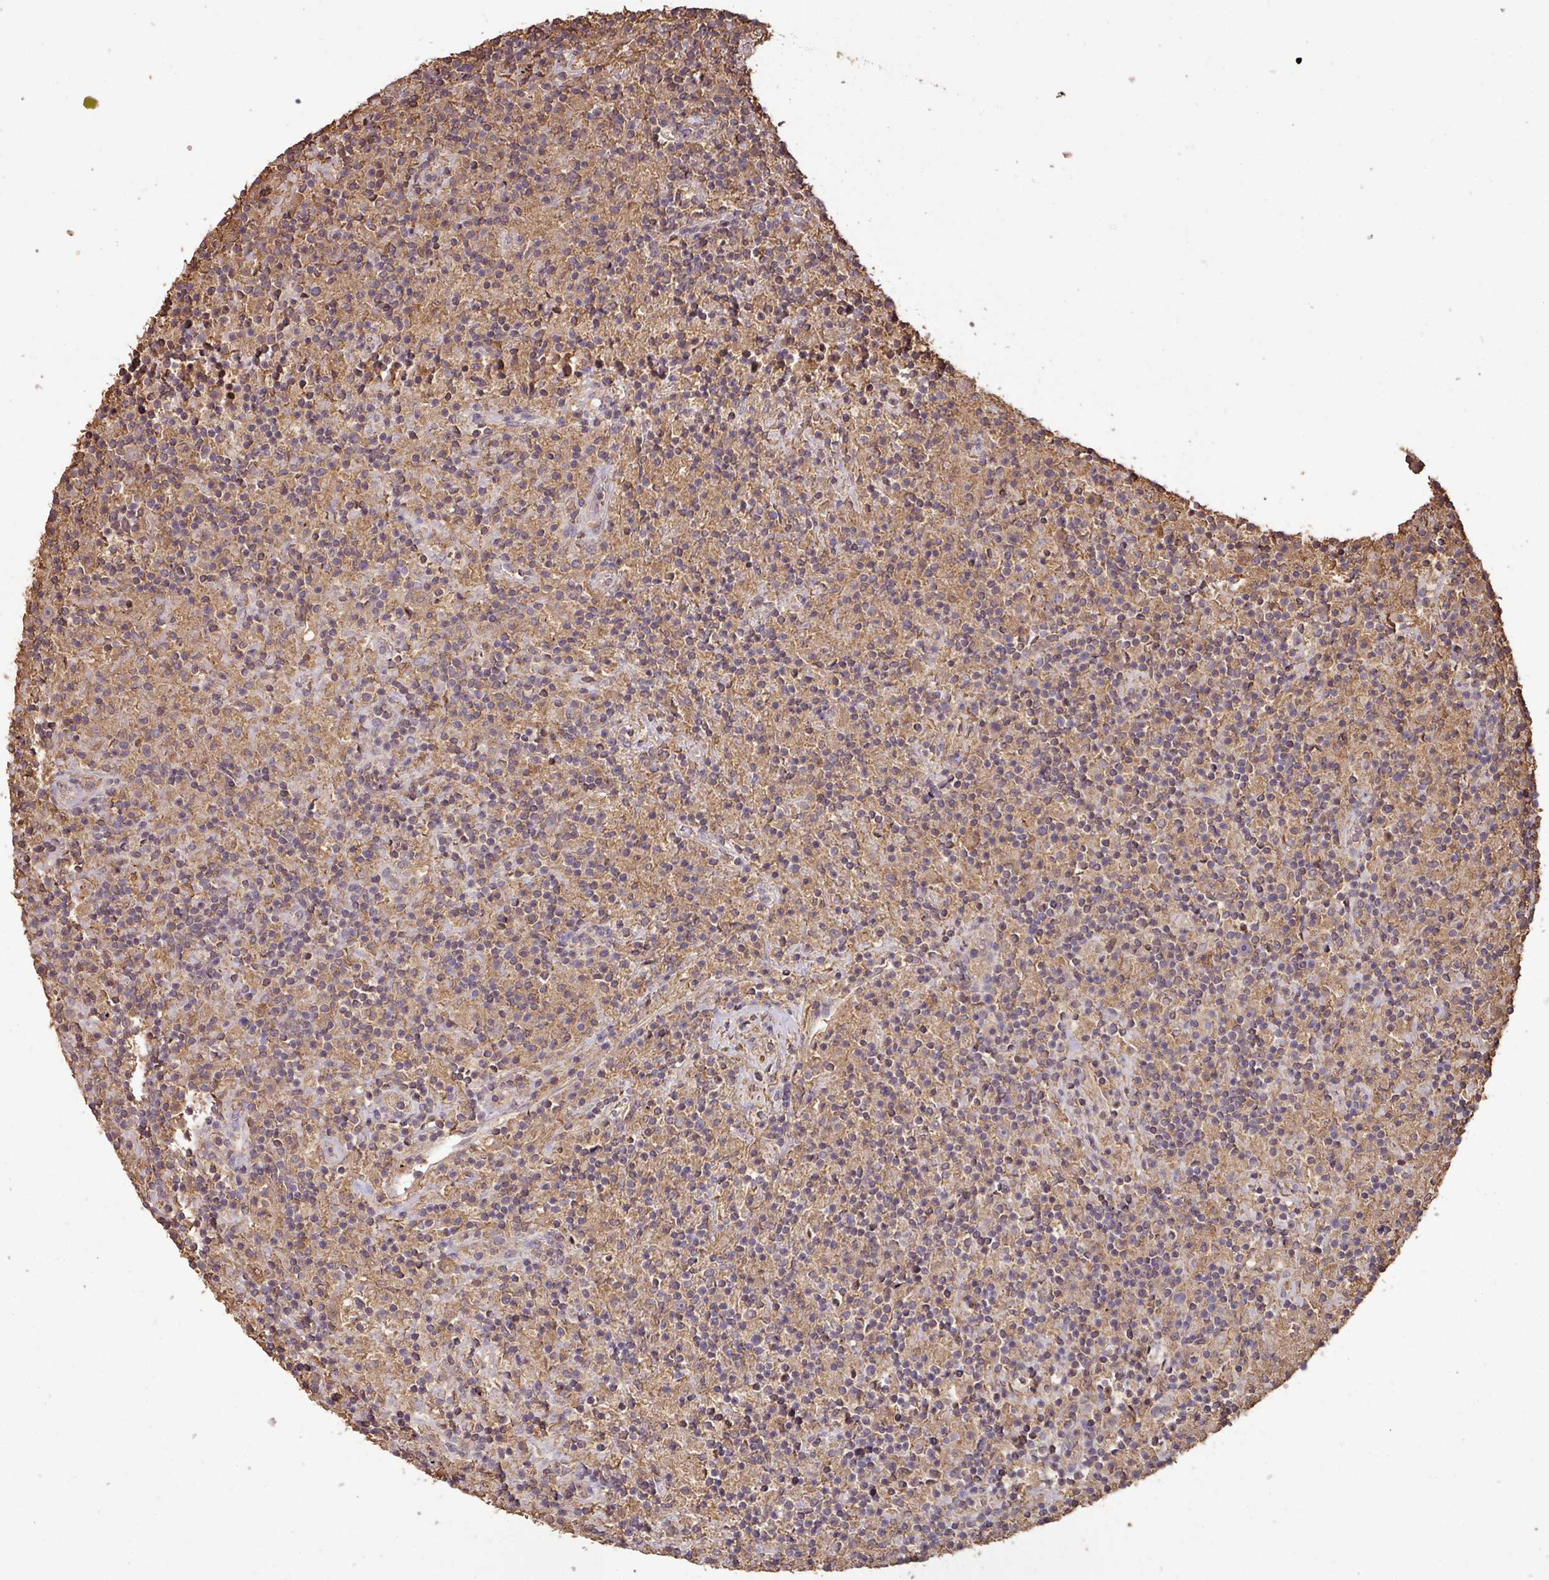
{"staining": {"intensity": "weak", "quantity": "<25%", "location": "cytoplasmic/membranous"}, "tissue": "lymphoma", "cell_type": "Tumor cells", "image_type": "cancer", "snomed": [{"axis": "morphology", "description": "Hodgkin's disease, NOS"}, {"axis": "topography", "description": "Lymph node"}], "caption": "Hodgkin's disease was stained to show a protein in brown. There is no significant expression in tumor cells. (Brightfield microscopy of DAB (3,3'-diaminobenzidine) immunohistochemistry (IHC) at high magnification).", "gene": "ATAT1", "patient": {"sex": "male", "age": 70}}